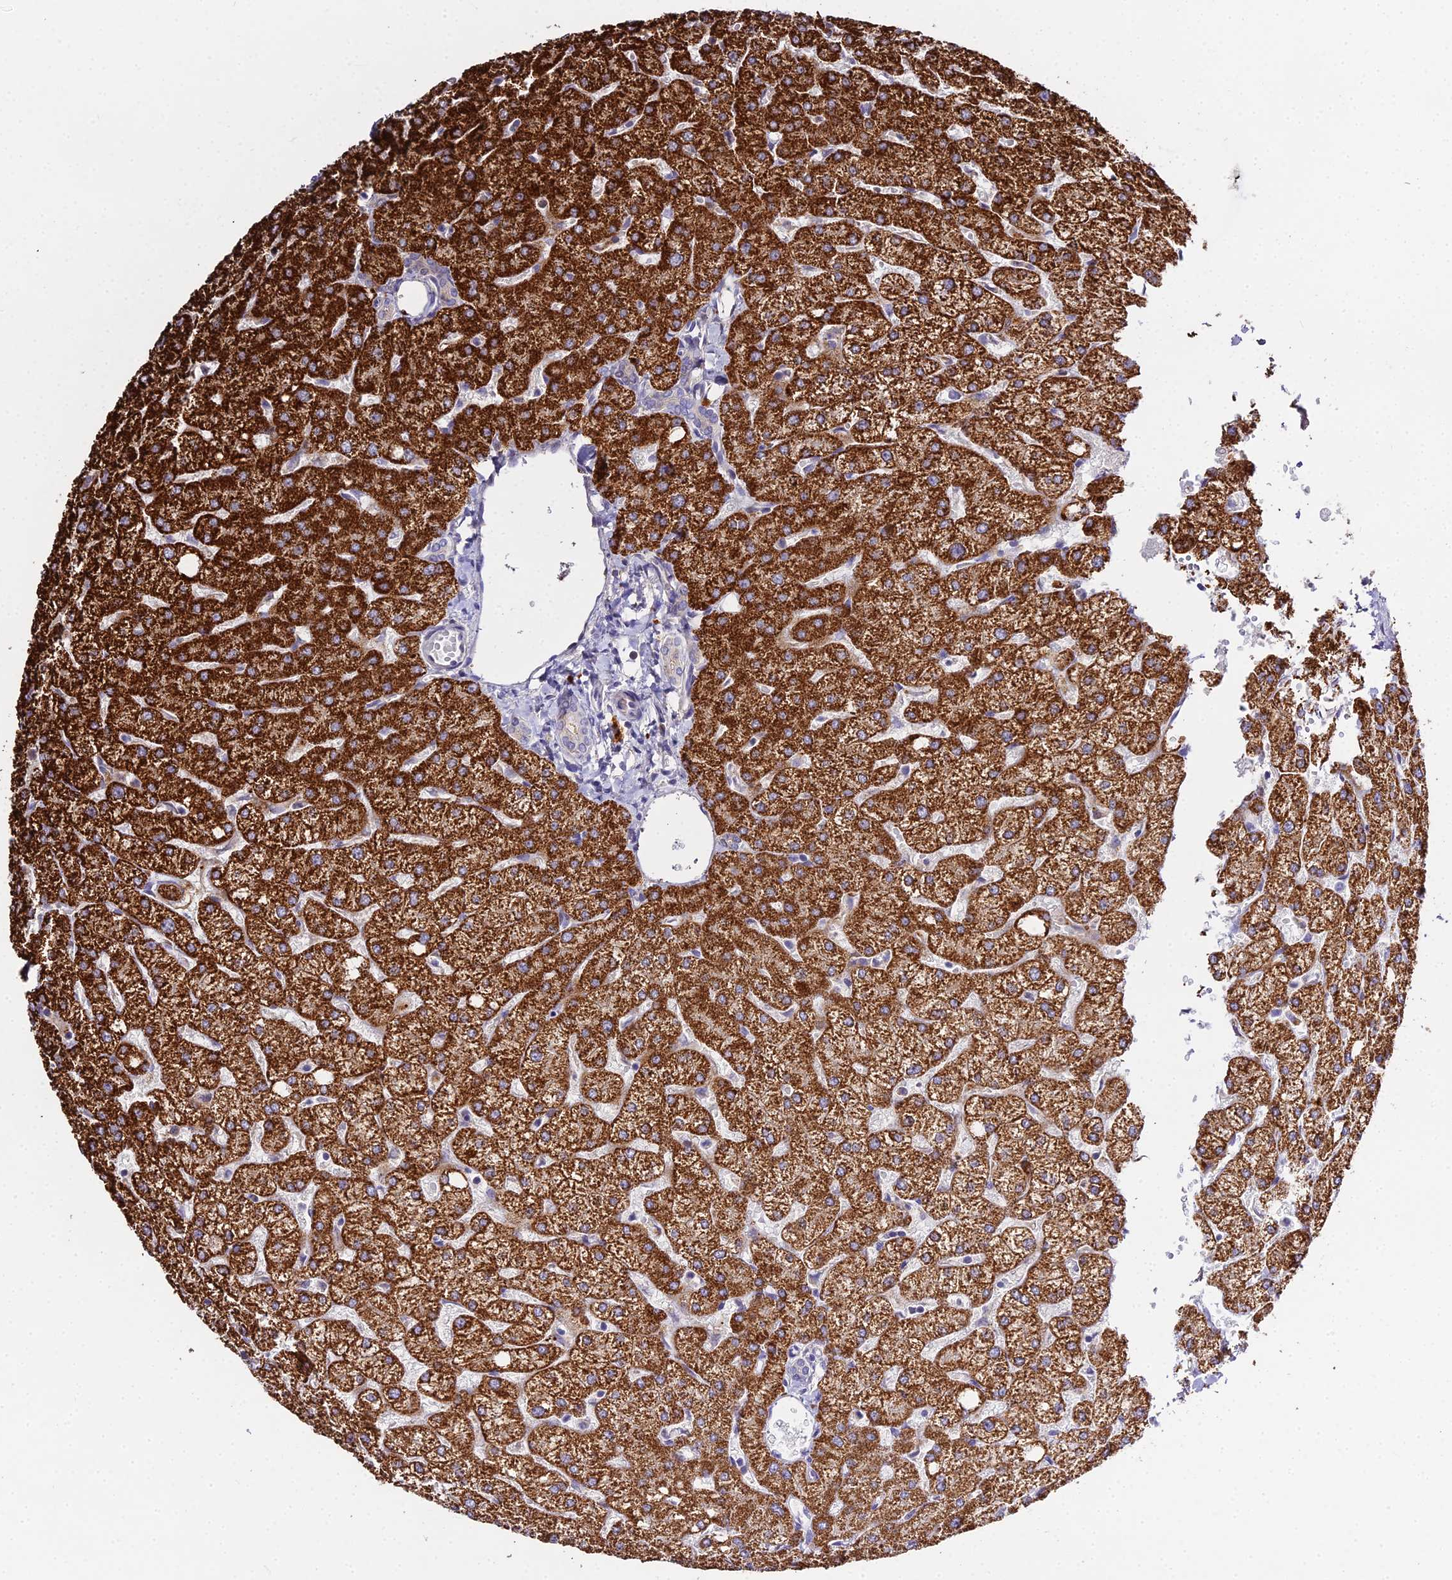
{"staining": {"intensity": "negative", "quantity": "none", "location": "none"}, "tissue": "liver", "cell_type": "Cholangiocytes", "image_type": "normal", "snomed": [{"axis": "morphology", "description": "Normal tissue, NOS"}, {"axis": "topography", "description": "Liver"}], "caption": "A photomicrograph of human liver is negative for staining in cholangiocytes.", "gene": "GLYAT", "patient": {"sex": "female", "age": 54}}